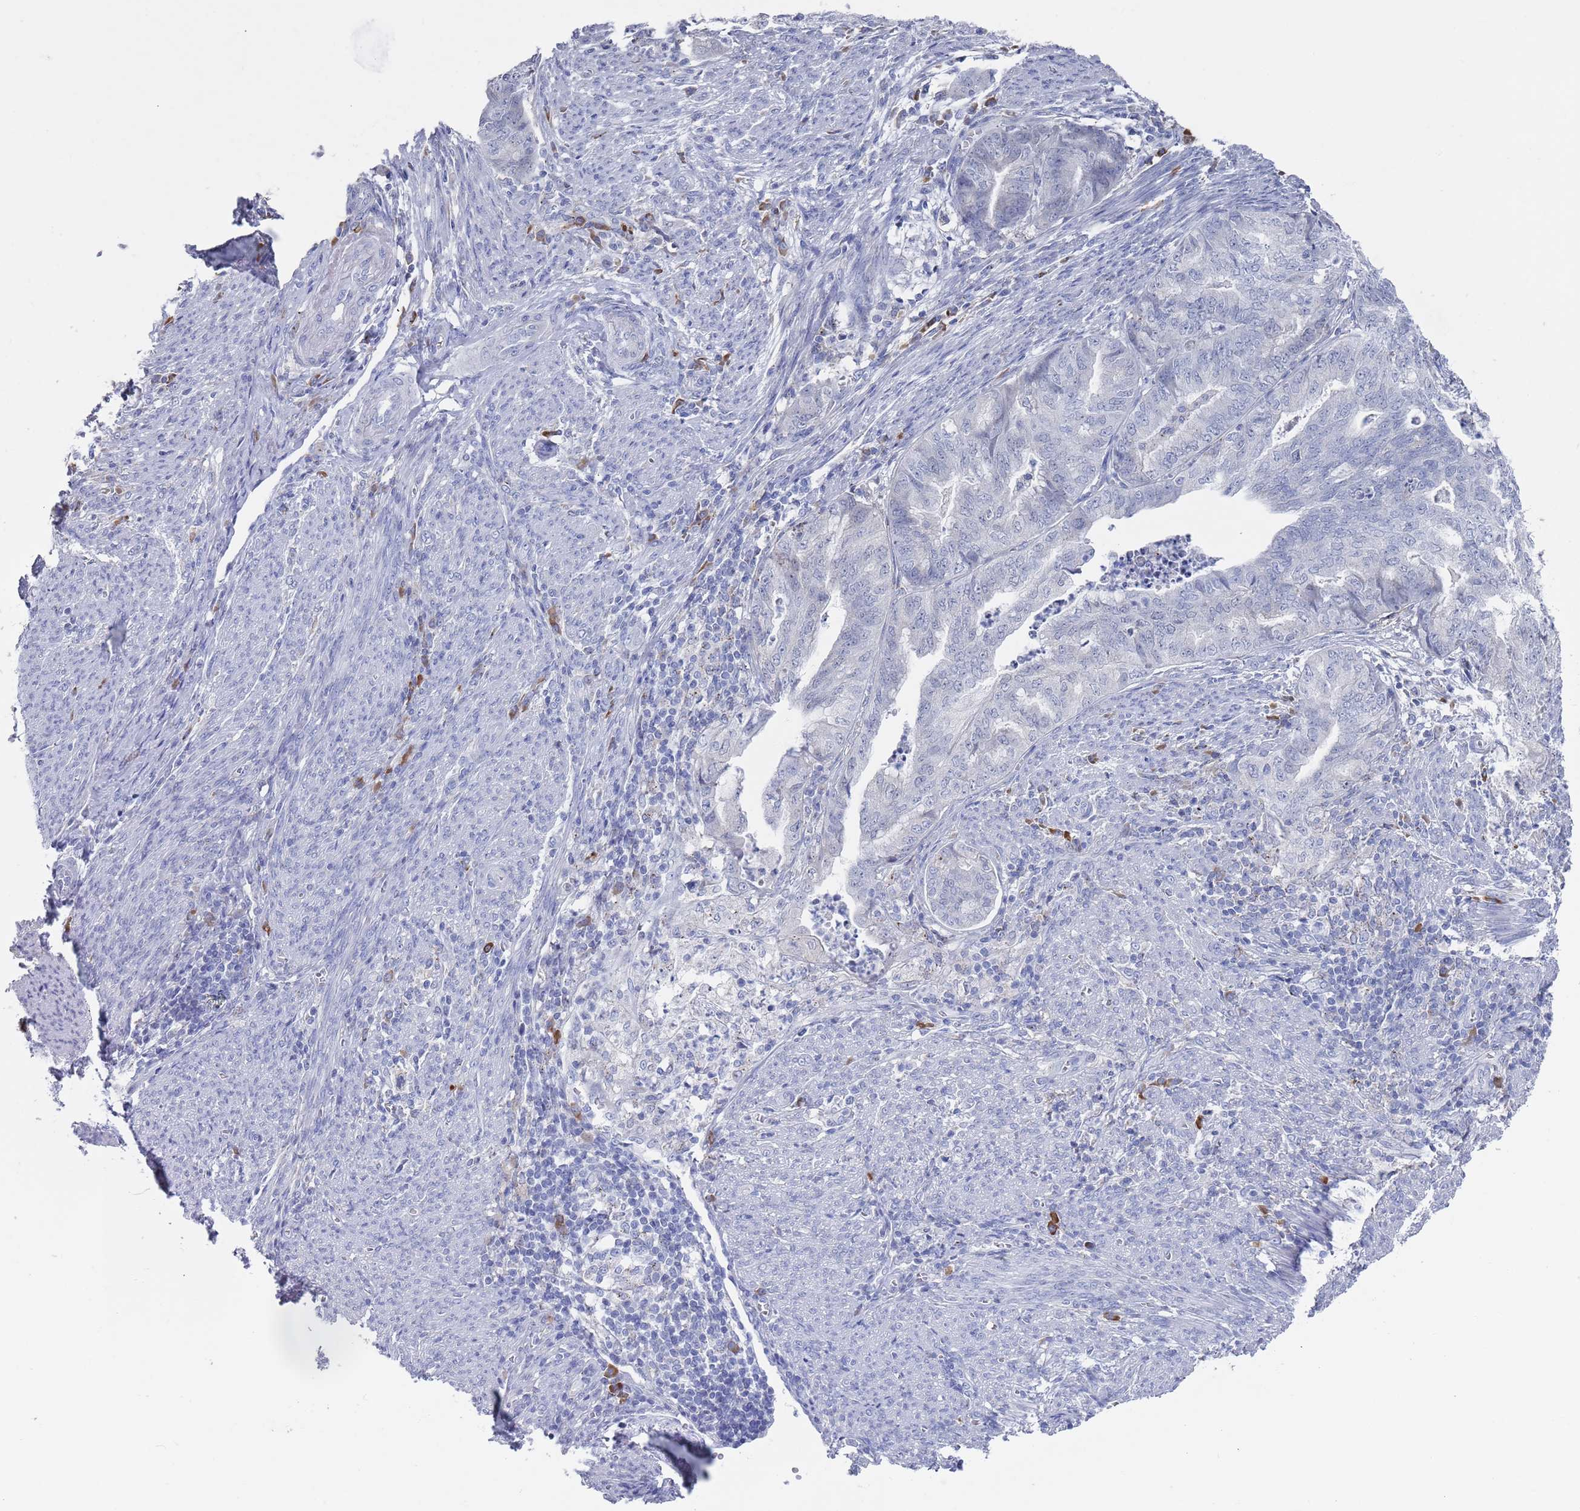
{"staining": {"intensity": "negative", "quantity": "none", "location": "none"}, "tissue": "endometrial cancer", "cell_type": "Tumor cells", "image_type": "cancer", "snomed": [{"axis": "morphology", "description": "Adenocarcinoma, NOS"}, {"axis": "topography", "description": "Endometrium"}], "caption": "A photomicrograph of human adenocarcinoma (endometrial) is negative for staining in tumor cells.", "gene": "MAT1A", "patient": {"sex": "female", "age": 79}}